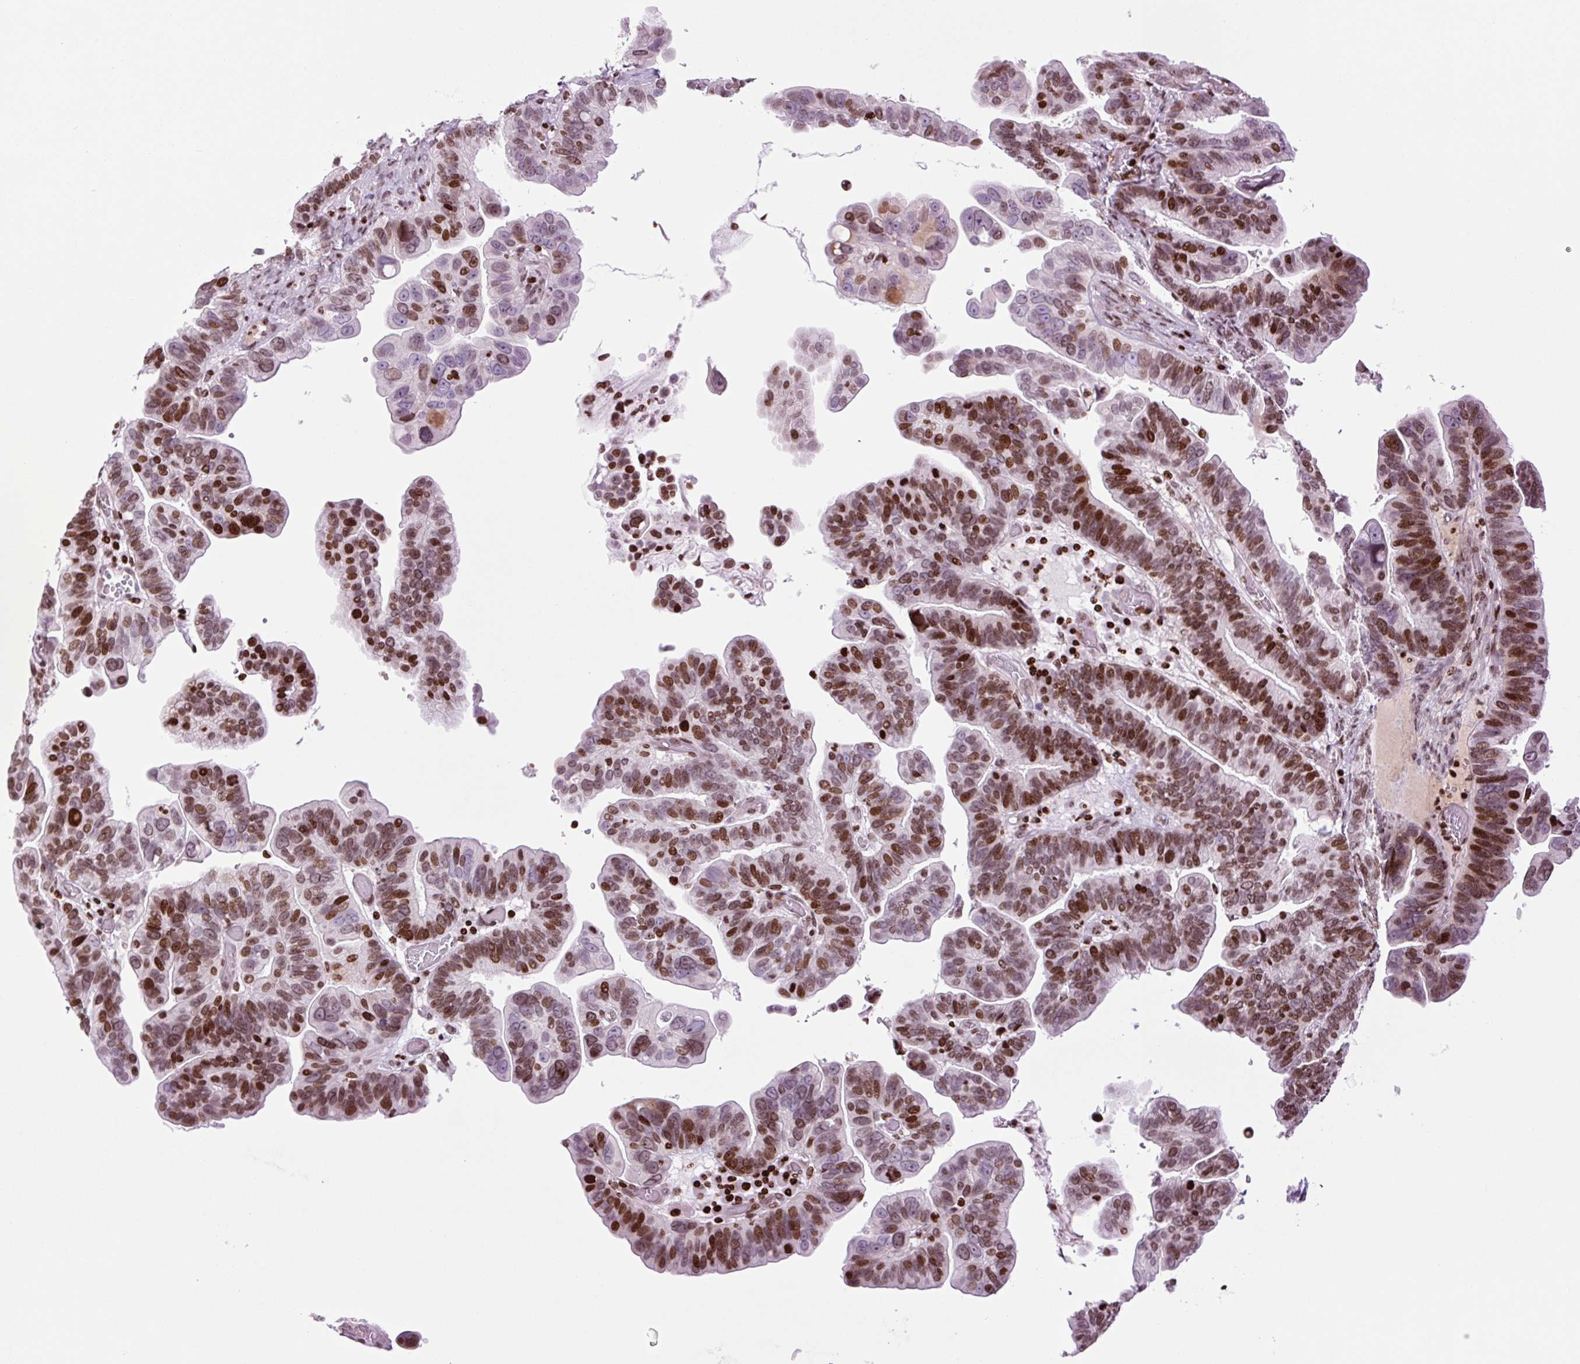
{"staining": {"intensity": "strong", "quantity": ">75%", "location": "nuclear"}, "tissue": "ovarian cancer", "cell_type": "Tumor cells", "image_type": "cancer", "snomed": [{"axis": "morphology", "description": "Cystadenocarcinoma, serous, NOS"}, {"axis": "topography", "description": "Ovary"}], "caption": "Immunohistochemical staining of human ovarian serous cystadenocarcinoma exhibits strong nuclear protein positivity in approximately >75% of tumor cells. (DAB (3,3'-diaminobenzidine) = brown stain, brightfield microscopy at high magnification).", "gene": "H1-3", "patient": {"sex": "female", "age": 56}}